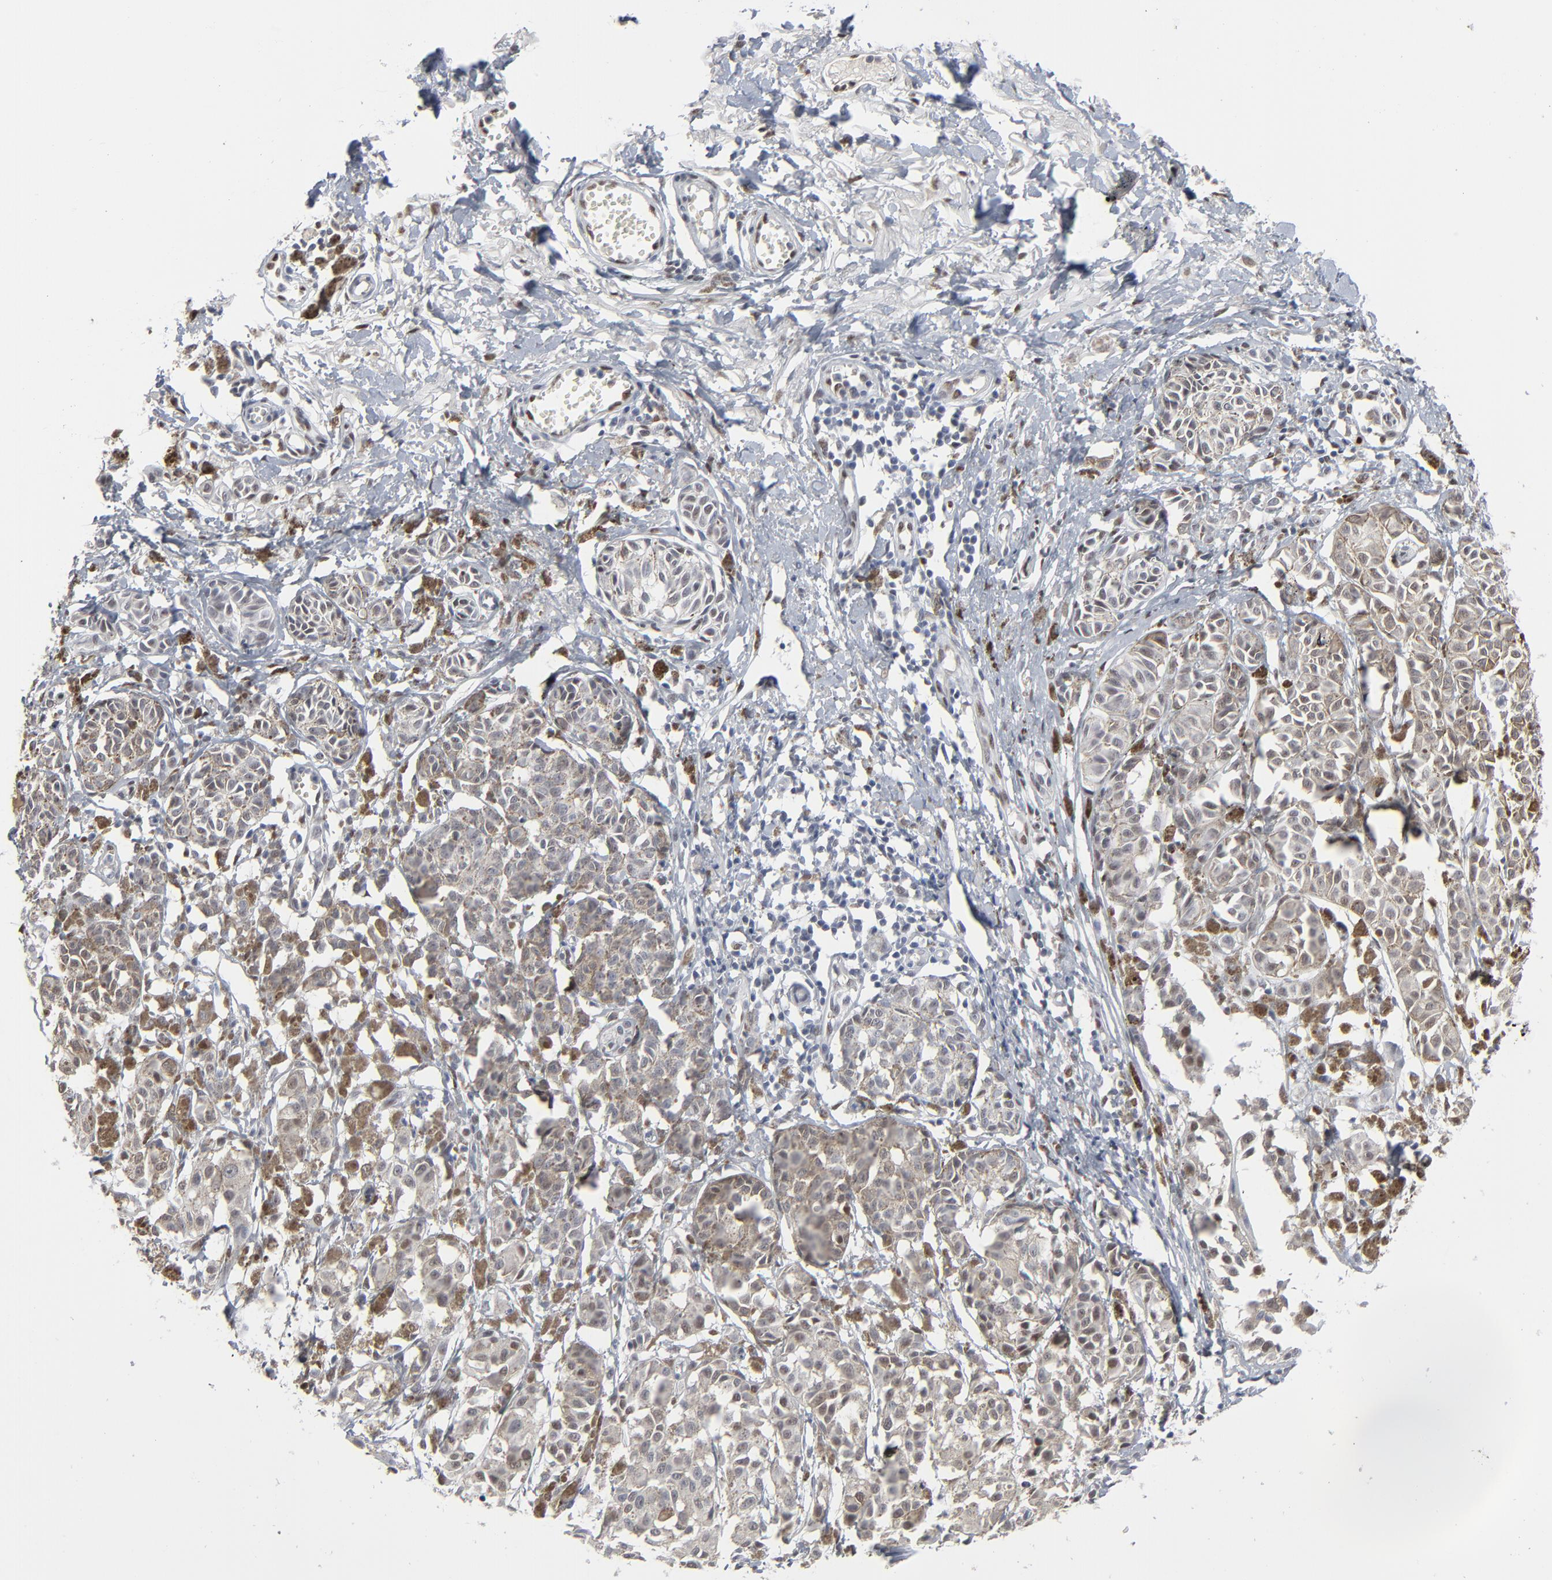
{"staining": {"intensity": "negative", "quantity": "none", "location": "none"}, "tissue": "melanoma", "cell_type": "Tumor cells", "image_type": "cancer", "snomed": [{"axis": "morphology", "description": "Malignant melanoma, NOS"}, {"axis": "topography", "description": "Skin"}], "caption": "Photomicrograph shows no significant protein positivity in tumor cells of melanoma.", "gene": "ATF7", "patient": {"sex": "male", "age": 76}}